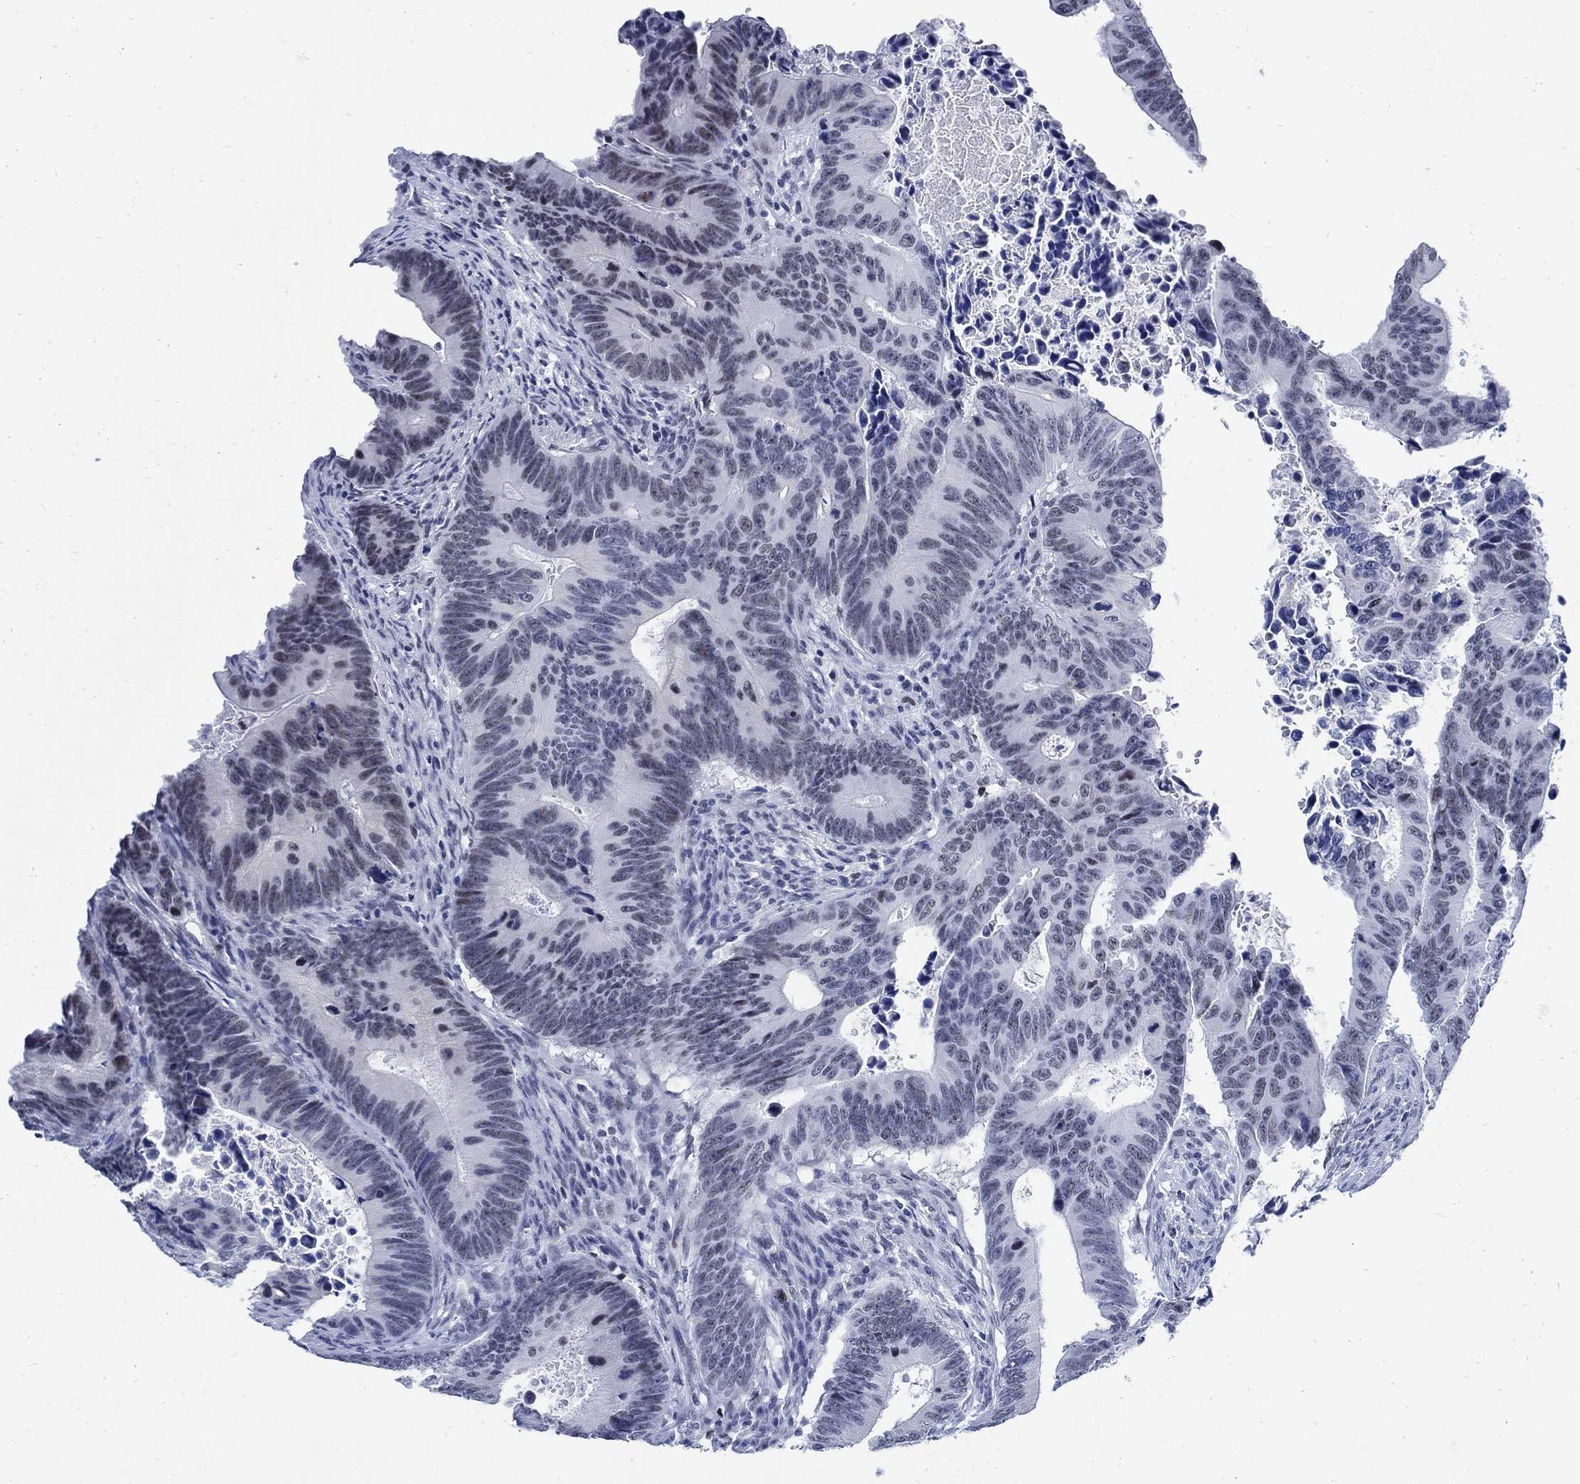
{"staining": {"intensity": "weak", "quantity": "<25%", "location": "nuclear"}, "tissue": "colorectal cancer", "cell_type": "Tumor cells", "image_type": "cancer", "snomed": [{"axis": "morphology", "description": "Adenocarcinoma, NOS"}, {"axis": "topography", "description": "Colon"}], "caption": "Immunohistochemical staining of adenocarcinoma (colorectal) displays no significant positivity in tumor cells.", "gene": "DLK1", "patient": {"sex": "female", "age": 87}}